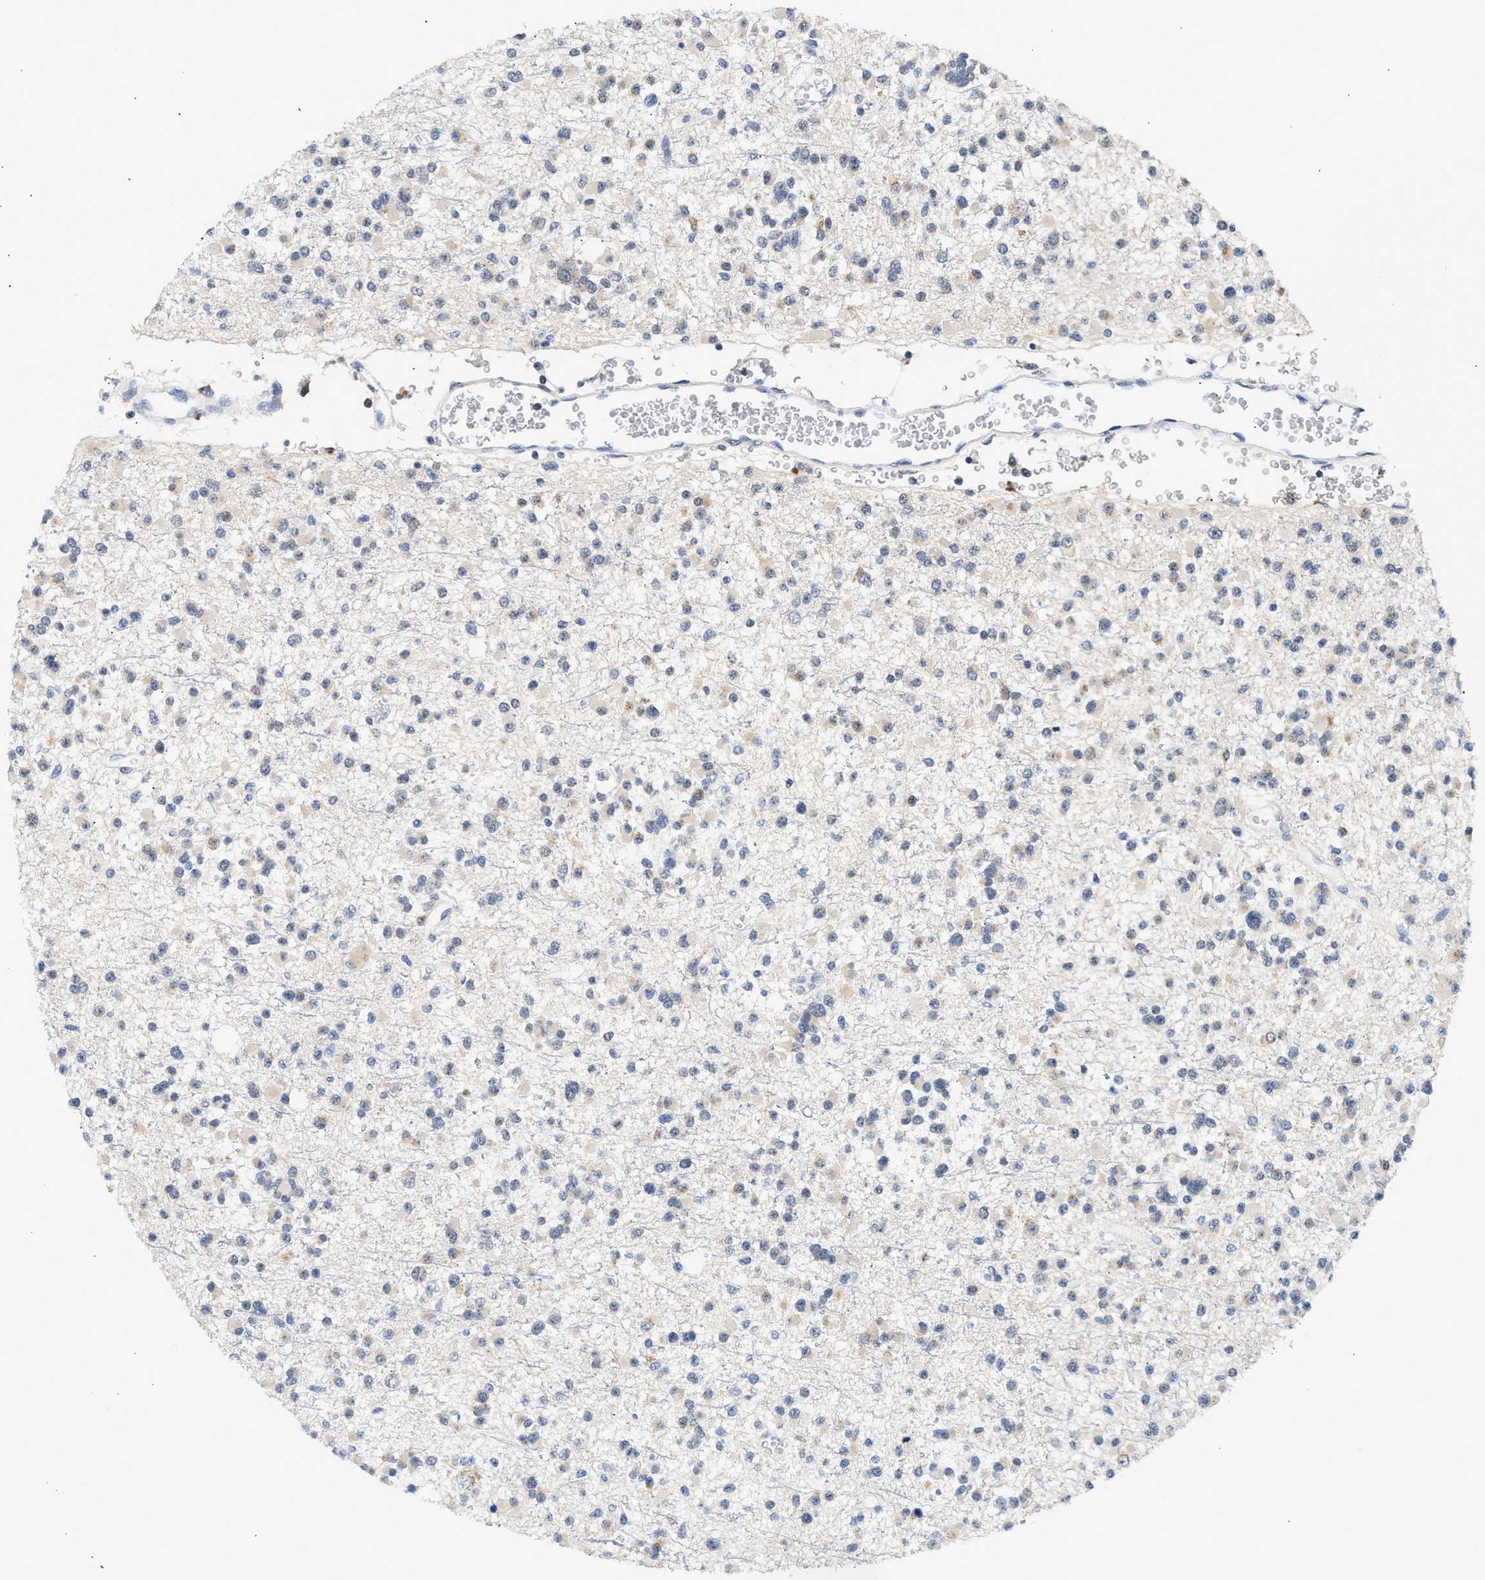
{"staining": {"intensity": "weak", "quantity": "<25%", "location": "cytoplasmic/membranous"}, "tissue": "glioma", "cell_type": "Tumor cells", "image_type": "cancer", "snomed": [{"axis": "morphology", "description": "Glioma, malignant, Low grade"}, {"axis": "topography", "description": "Brain"}], "caption": "The IHC histopathology image has no significant staining in tumor cells of malignant glioma (low-grade) tissue.", "gene": "PPM1L", "patient": {"sex": "female", "age": 22}}